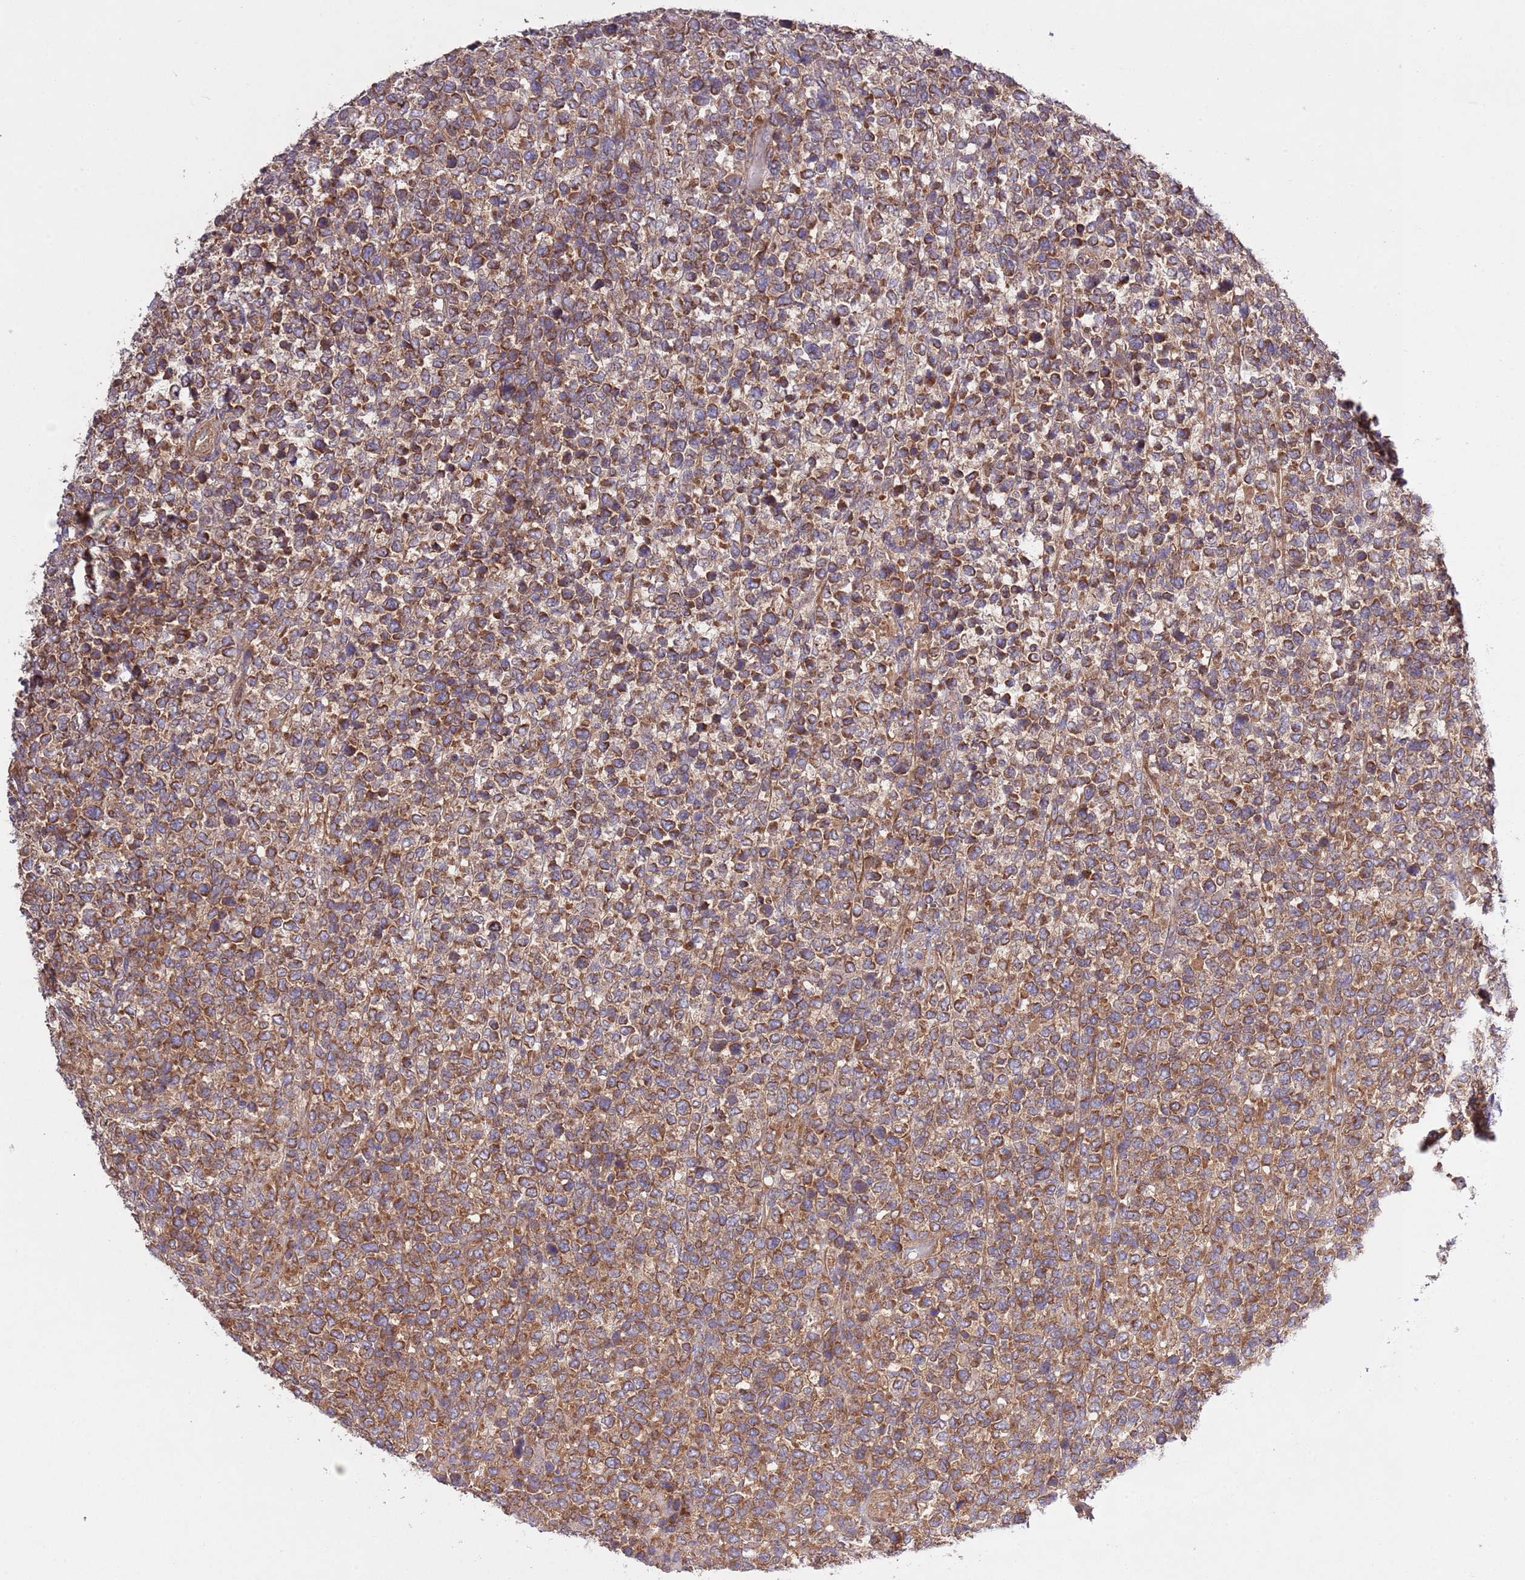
{"staining": {"intensity": "moderate", "quantity": ">75%", "location": "cytoplasmic/membranous"}, "tissue": "lymphoma", "cell_type": "Tumor cells", "image_type": "cancer", "snomed": [{"axis": "morphology", "description": "Malignant lymphoma, non-Hodgkin's type, High grade"}, {"axis": "topography", "description": "Soft tissue"}], "caption": "Human malignant lymphoma, non-Hodgkin's type (high-grade) stained with a brown dye displays moderate cytoplasmic/membranous positive expression in about >75% of tumor cells.", "gene": "MFNG", "patient": {"sex": "female", "age": 56}}